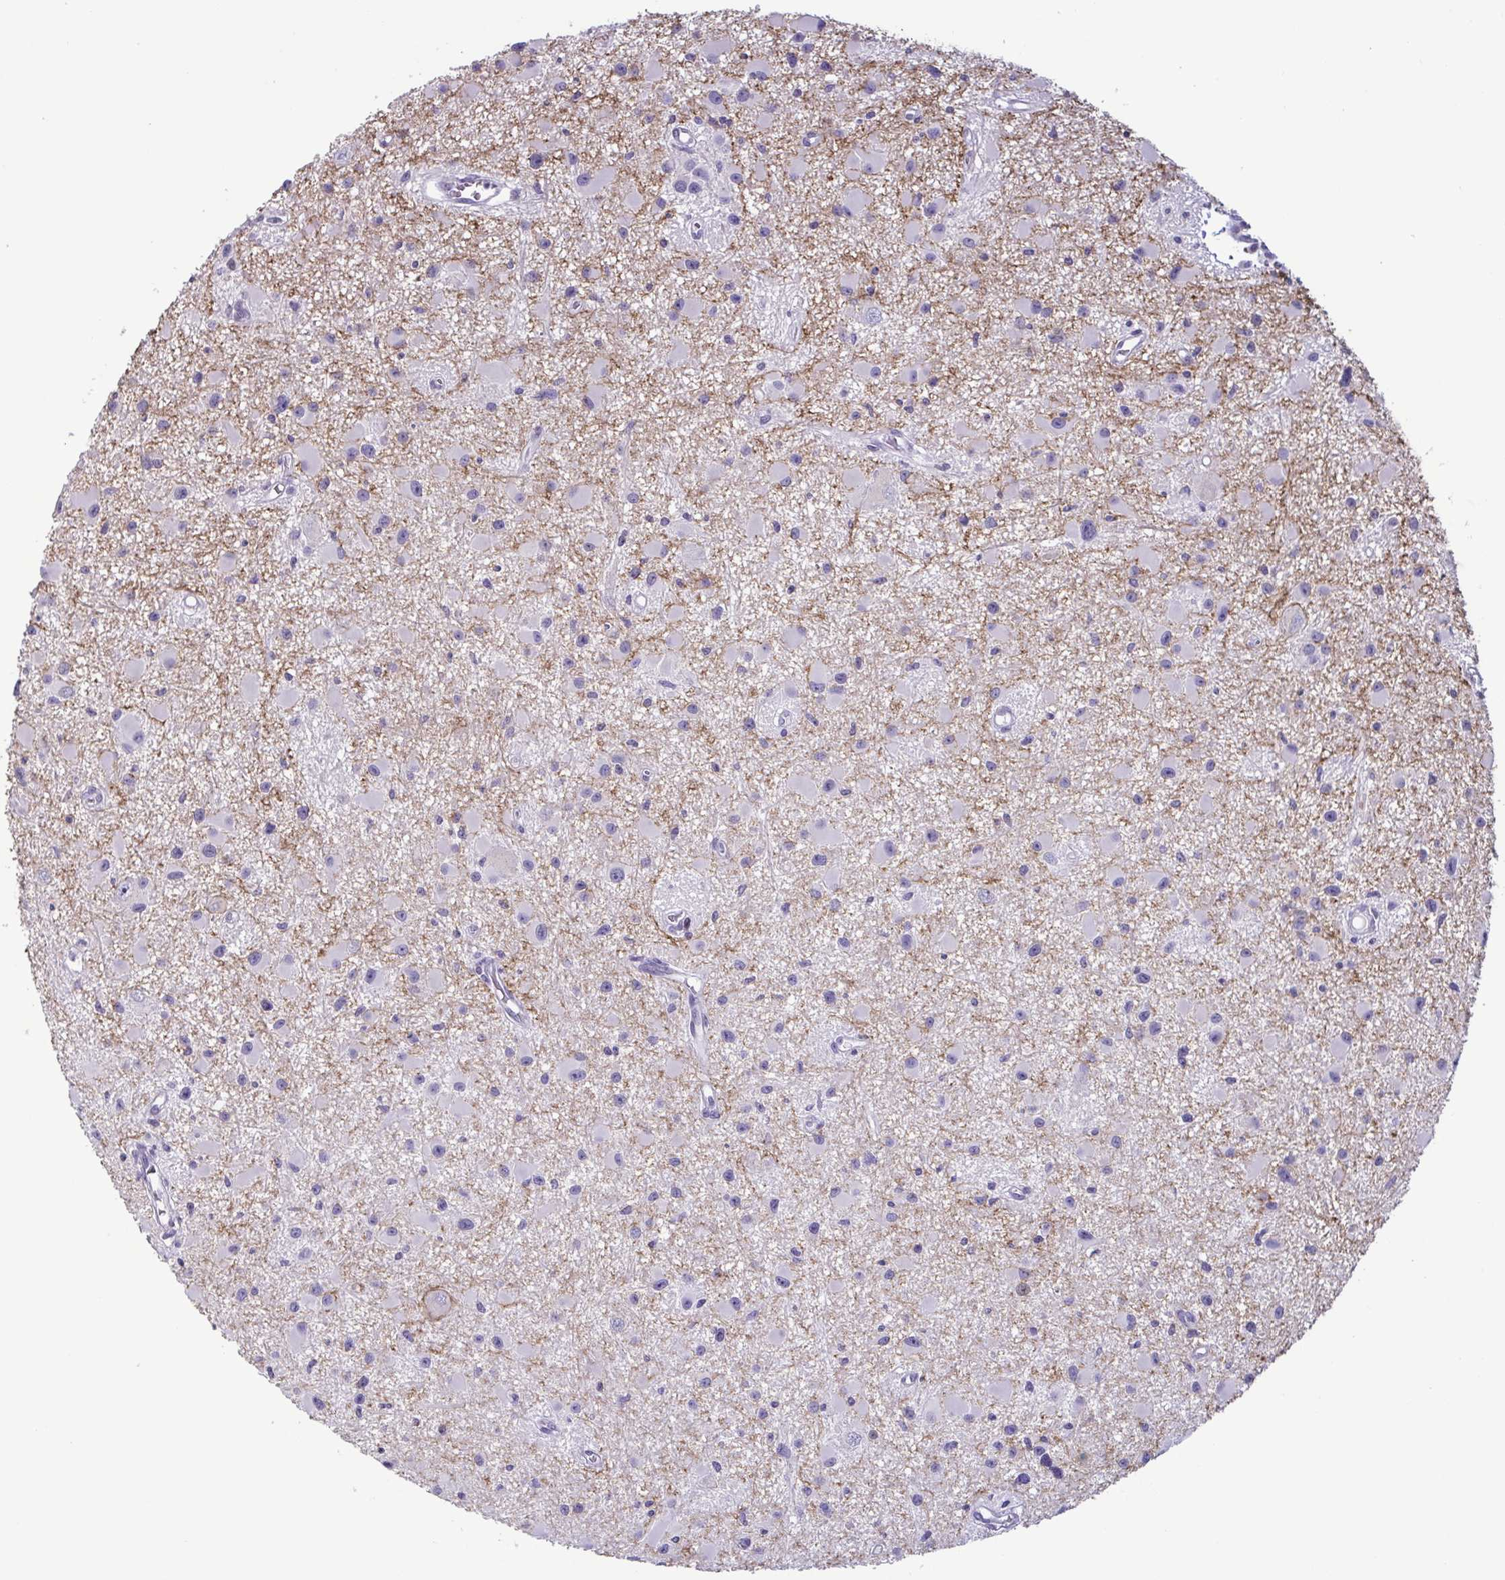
{"staining": {"intensity": "negative", "quantity": "none", "location": "none"}, "tissue": "glioma", "cell_type": "Tumor cells", "image_type": "cancer", "snomed": [{"axis": "morphology", "description": "Glioma, malignant, High grade"}, {"axis": "topography", "description": "Brain"}], "caption": "IHC of glioma exhibits no staining in tumor cells.", "gene": "IRF1", "patient": {"sex": "male", "age": 54}}